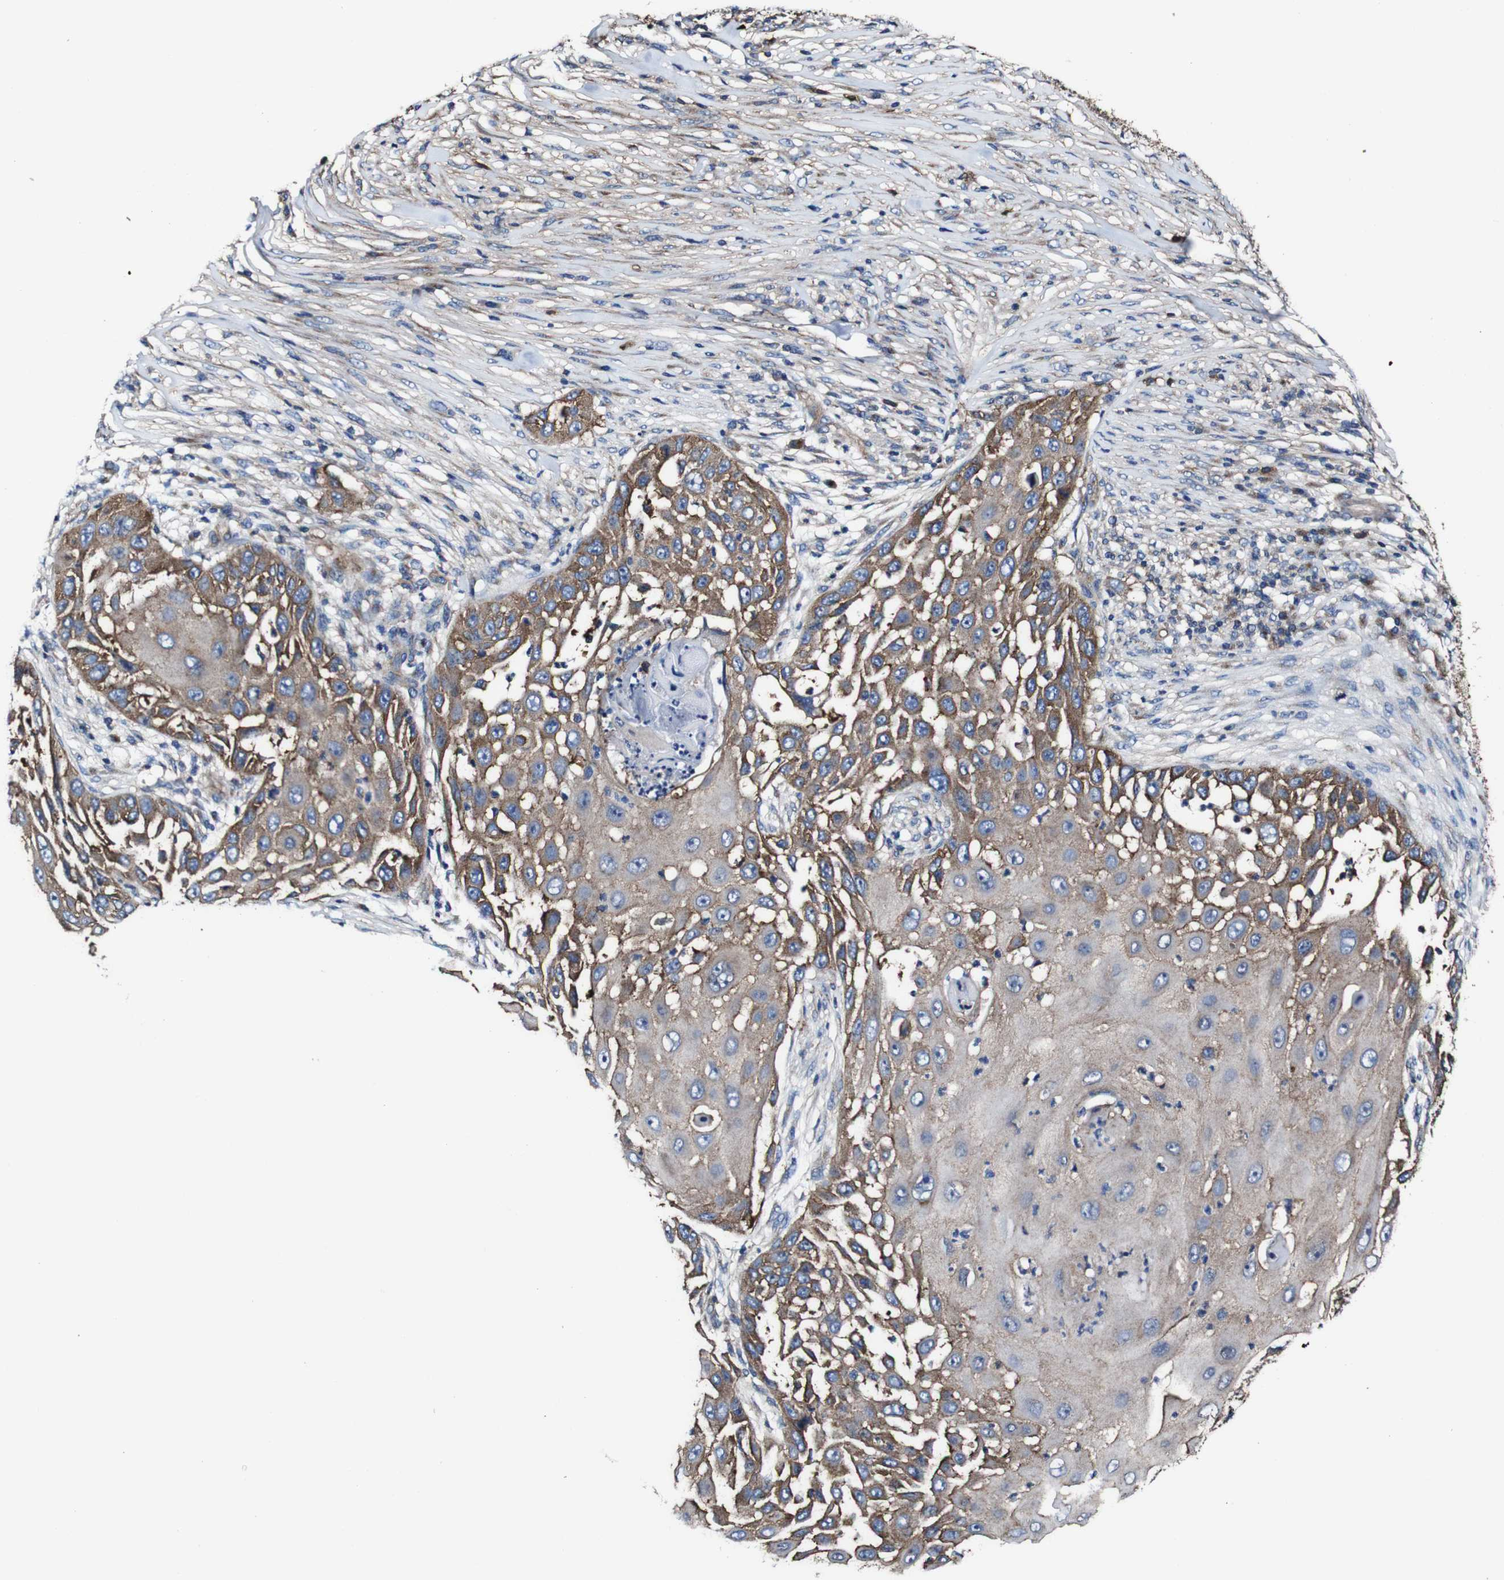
{"staining": {"intensity": "moderate", "quantity": "25%-75%", "location": "cytoplasmic/membranous"}, "tissue": "skin cancer", "cell_type": "Tumor cells", "image_type": "cancer", "snomed": [{"axis": "morphology", "description": "Squamous cell carcinoma, NOS"}, {"axis": "topography", "description": "Skin"}], "caption": "Protein expression analysis of squamous cell carcinoma (skin) exhibits moderate cytoplasmic/membranous positivity in about 25%-75% of tumor cells.", "gene": "CSF1R", "patient": {"sex": "female", "age": 44}}